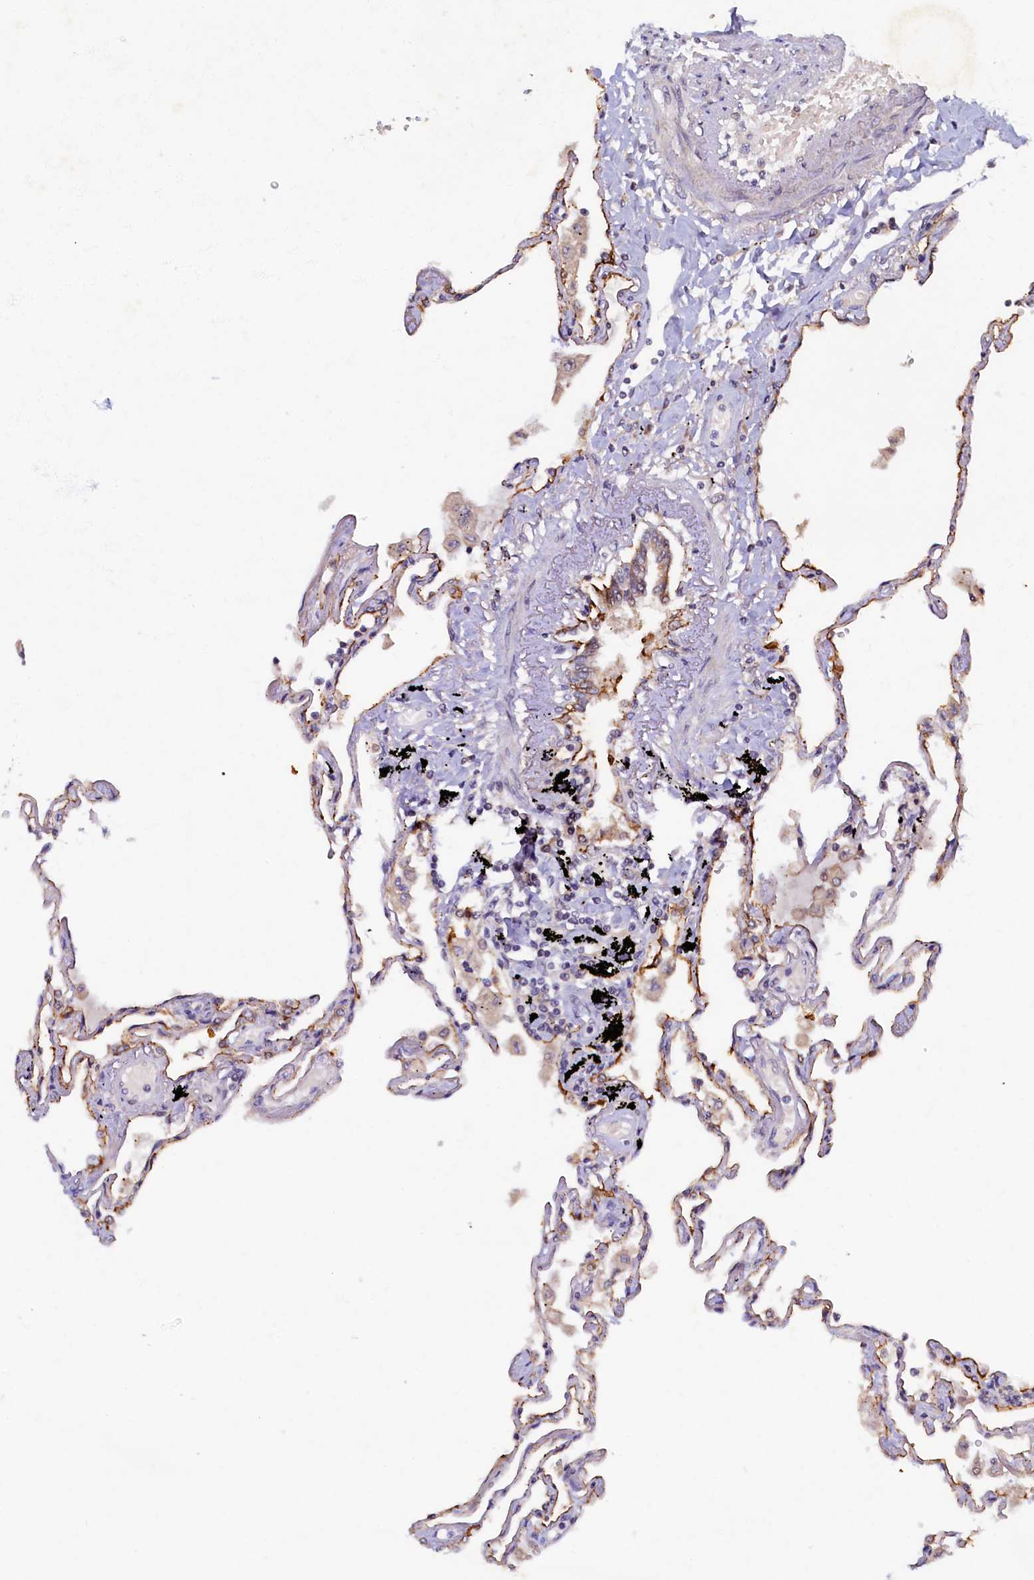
{"staining": {"intensity": "negative", "quantity": "none", "location": "none"}, "tissue": "lung", "cell_type": "Alveolar cells", "image_type": "normal", "snomed": [{"axis": "morphology", "description": "Normal tissue, NOS"}, {"axis": "topography", "description": "Lung"}], "caption": "Immunohistochemistry (IHC) image of benign lung stained for a protein (brown), which reveals no positivity in alveolar cells. (Stains: DAB (3,3'-diaminobenzidine) immunohistochemistry (IHC) with hematoxylin counter stain, Microscopy: brightfield microscopy at high magnification).", "gene": "LATS2", "patient": {"sex": "female", "age": 67}}